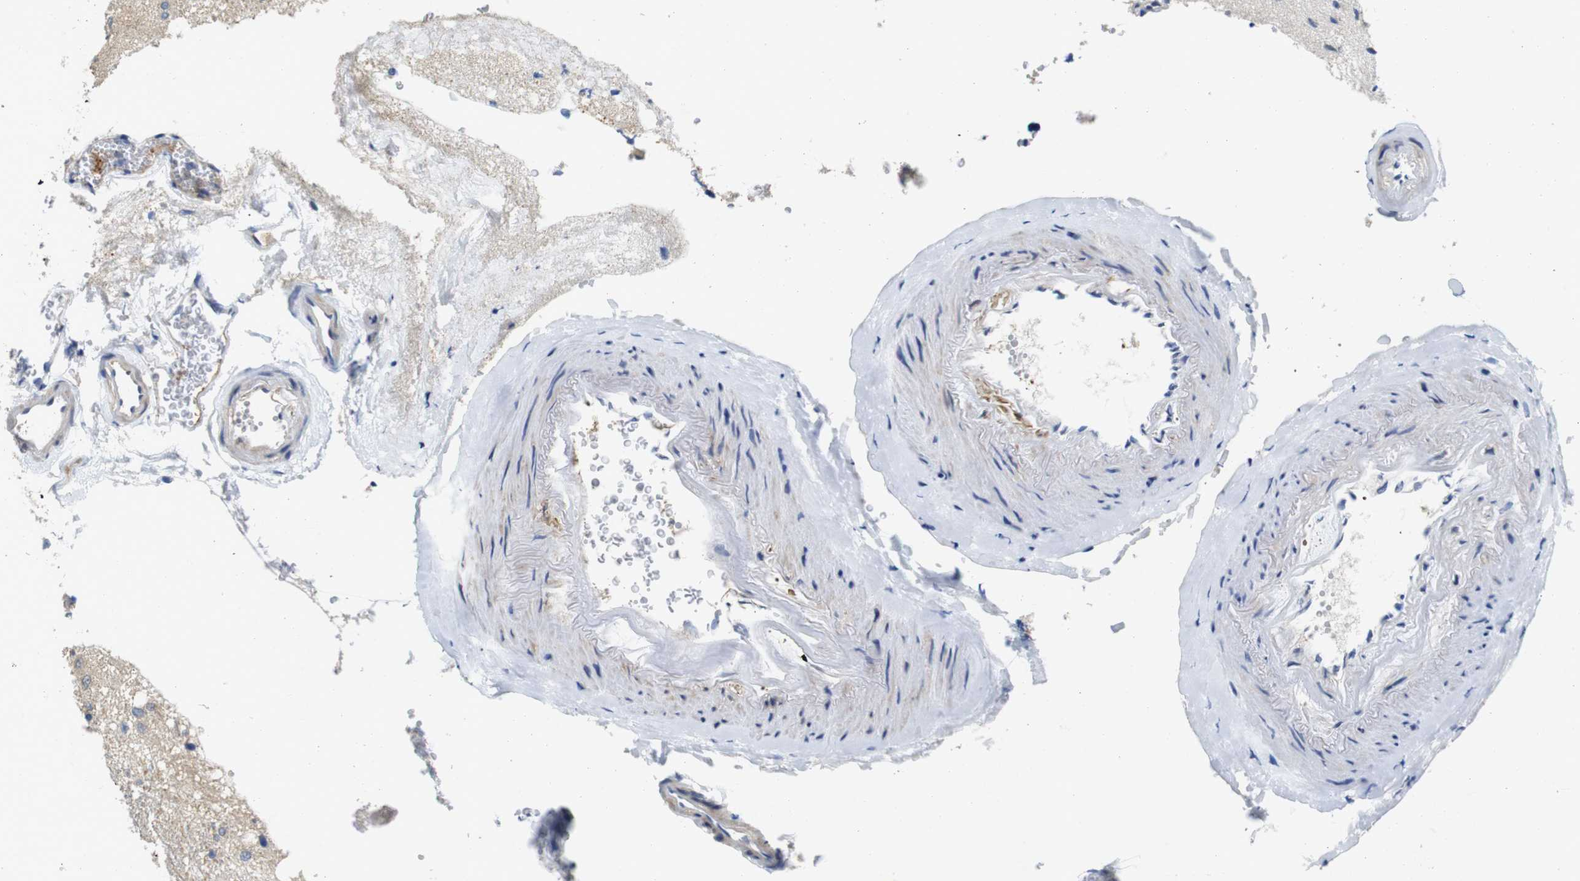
{"staining": {"intensity": "moderate", "quantity": "<25%", "location": "cytoplasmic/membranous"}, "tissue": "glioma", "cell_type": "Tumor cells", "image_type": "cancer", "snomed": [{"axis": "morphology", "description": "Glioma, malignant, Low grade"}, {"axis": "topography", "description": "Brain"}], "caption": "Immunohistochemistry (IHC) image of neoplastic tissue: glioma stained using IHC exhibits low levels of moderate protein expression localized specifically in the cytoplasmic/membranous of tumor cells, appearing as a cytoplasmic/membranous brown color.", "gene": "FNTA", "patient": {"sex": "male", "age": 77}}